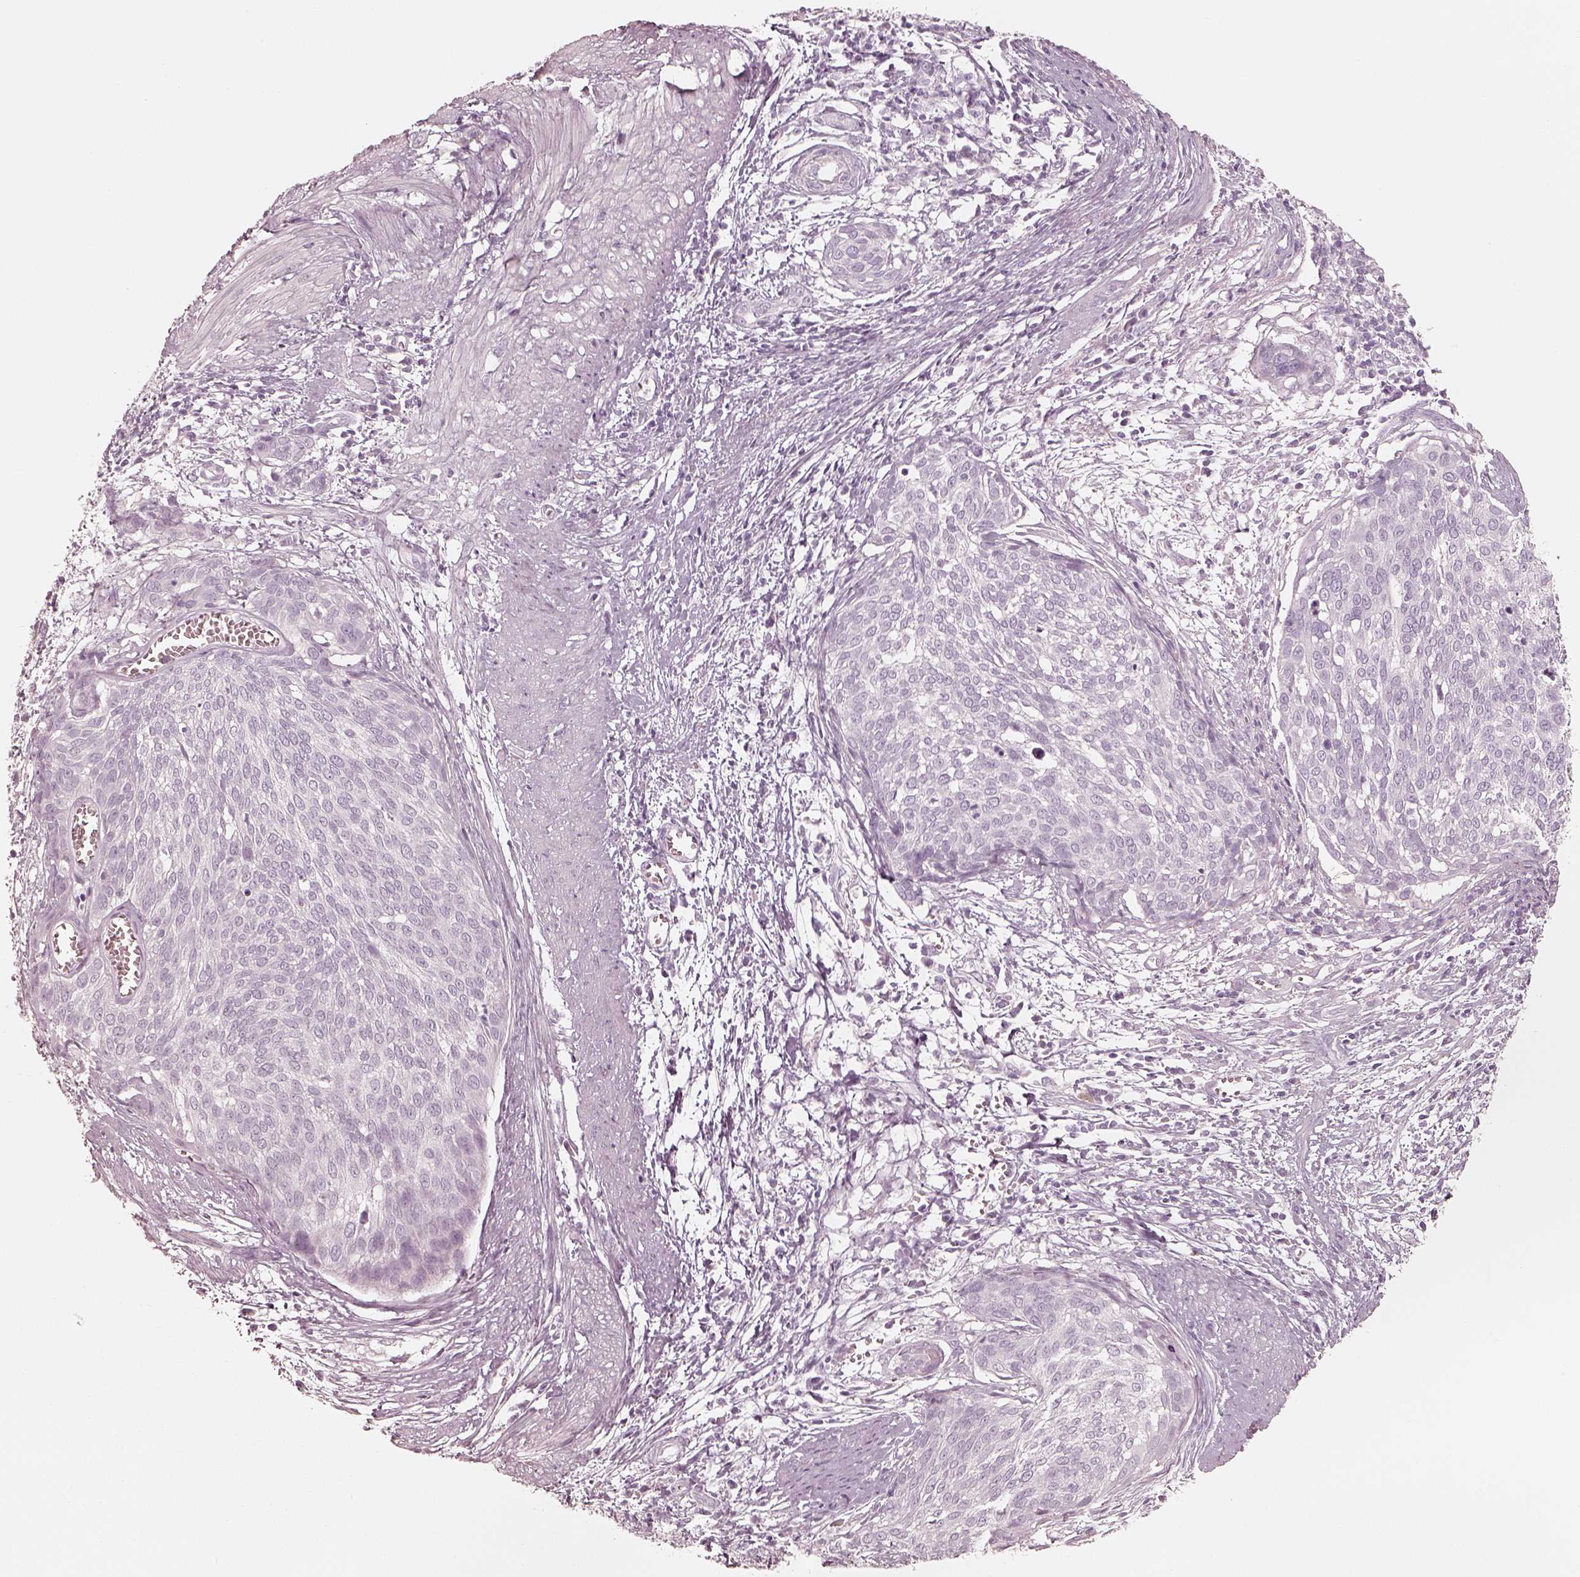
{"staining": {"intensity": "negative", "quantity": "none", "location": "none"}, "tissue": "cervical cancer", "cell_type": "Tumor cells", "image_type": "cancer", "snomed": [{"axis": "morphology", "description": "Squamous cell carcinoma, NOS"}, {"axis": "topography", "description": "Cervix"}], "caption": "High power microscopy image of an immunohistochemistry histopathology image of squamous cell carcinoma (cervical), revealing no significant expression in tumor cells.", "gene": "KRT82", "patient": {"sex": "female", "age": 39}}